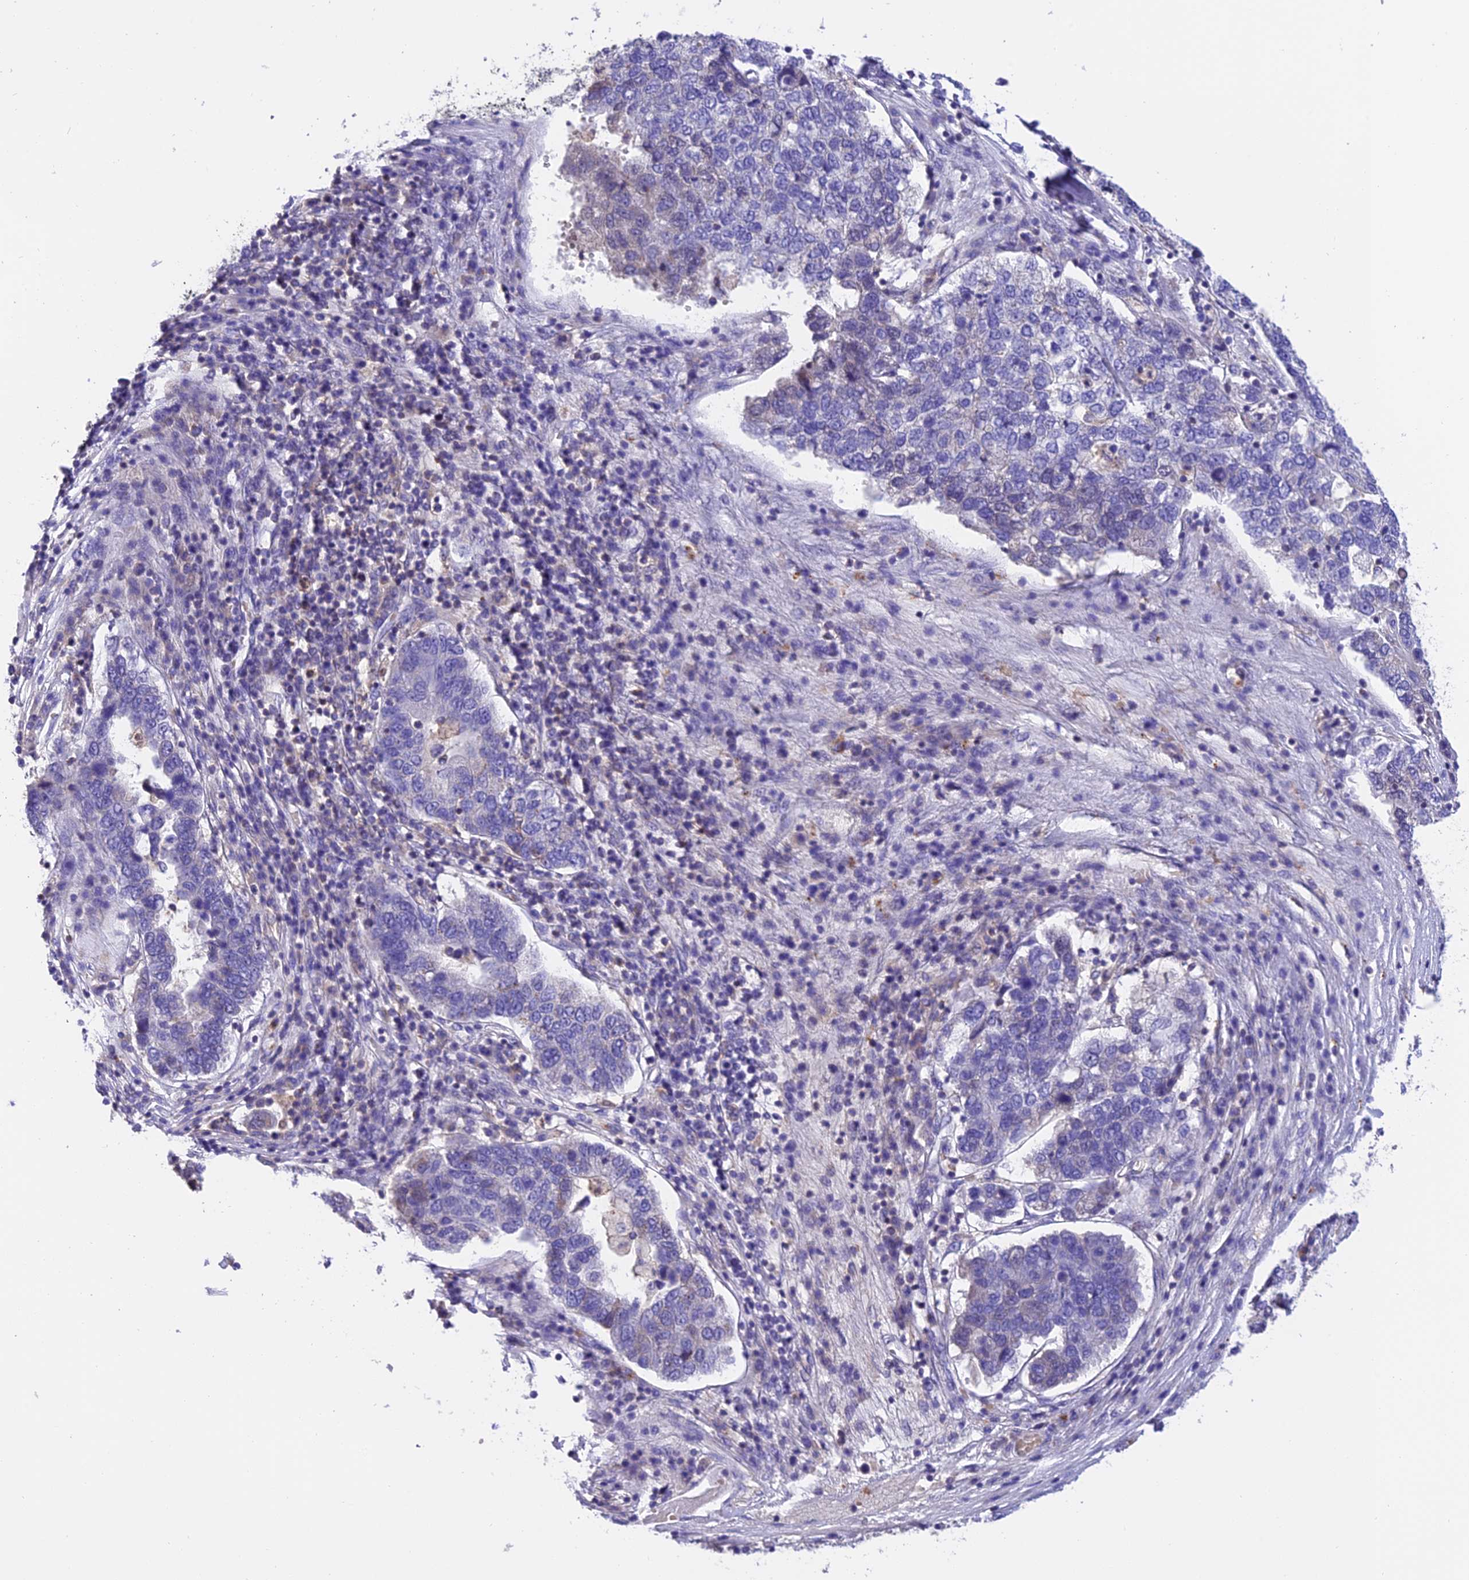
{"staining": {"intensity": "negative", "quantity": "none", "location": "none"}, "tissue": "pancreatic cancer", "cell_type": "Tumor cells", "image_type": "cancer", "snomed": [{"axis": "morphology", "description": "Adenocarcinoma, NOS"}, {"axis": "topography", "description": "Pancreas"}], "caption": "Immunohistochemical staining of pancreatic cancer (adenocarcinoma) demonstrates no significant positivity in tumor cells.", "gene": "LPXN", "patient": {"sex": "female", "age": 61}}